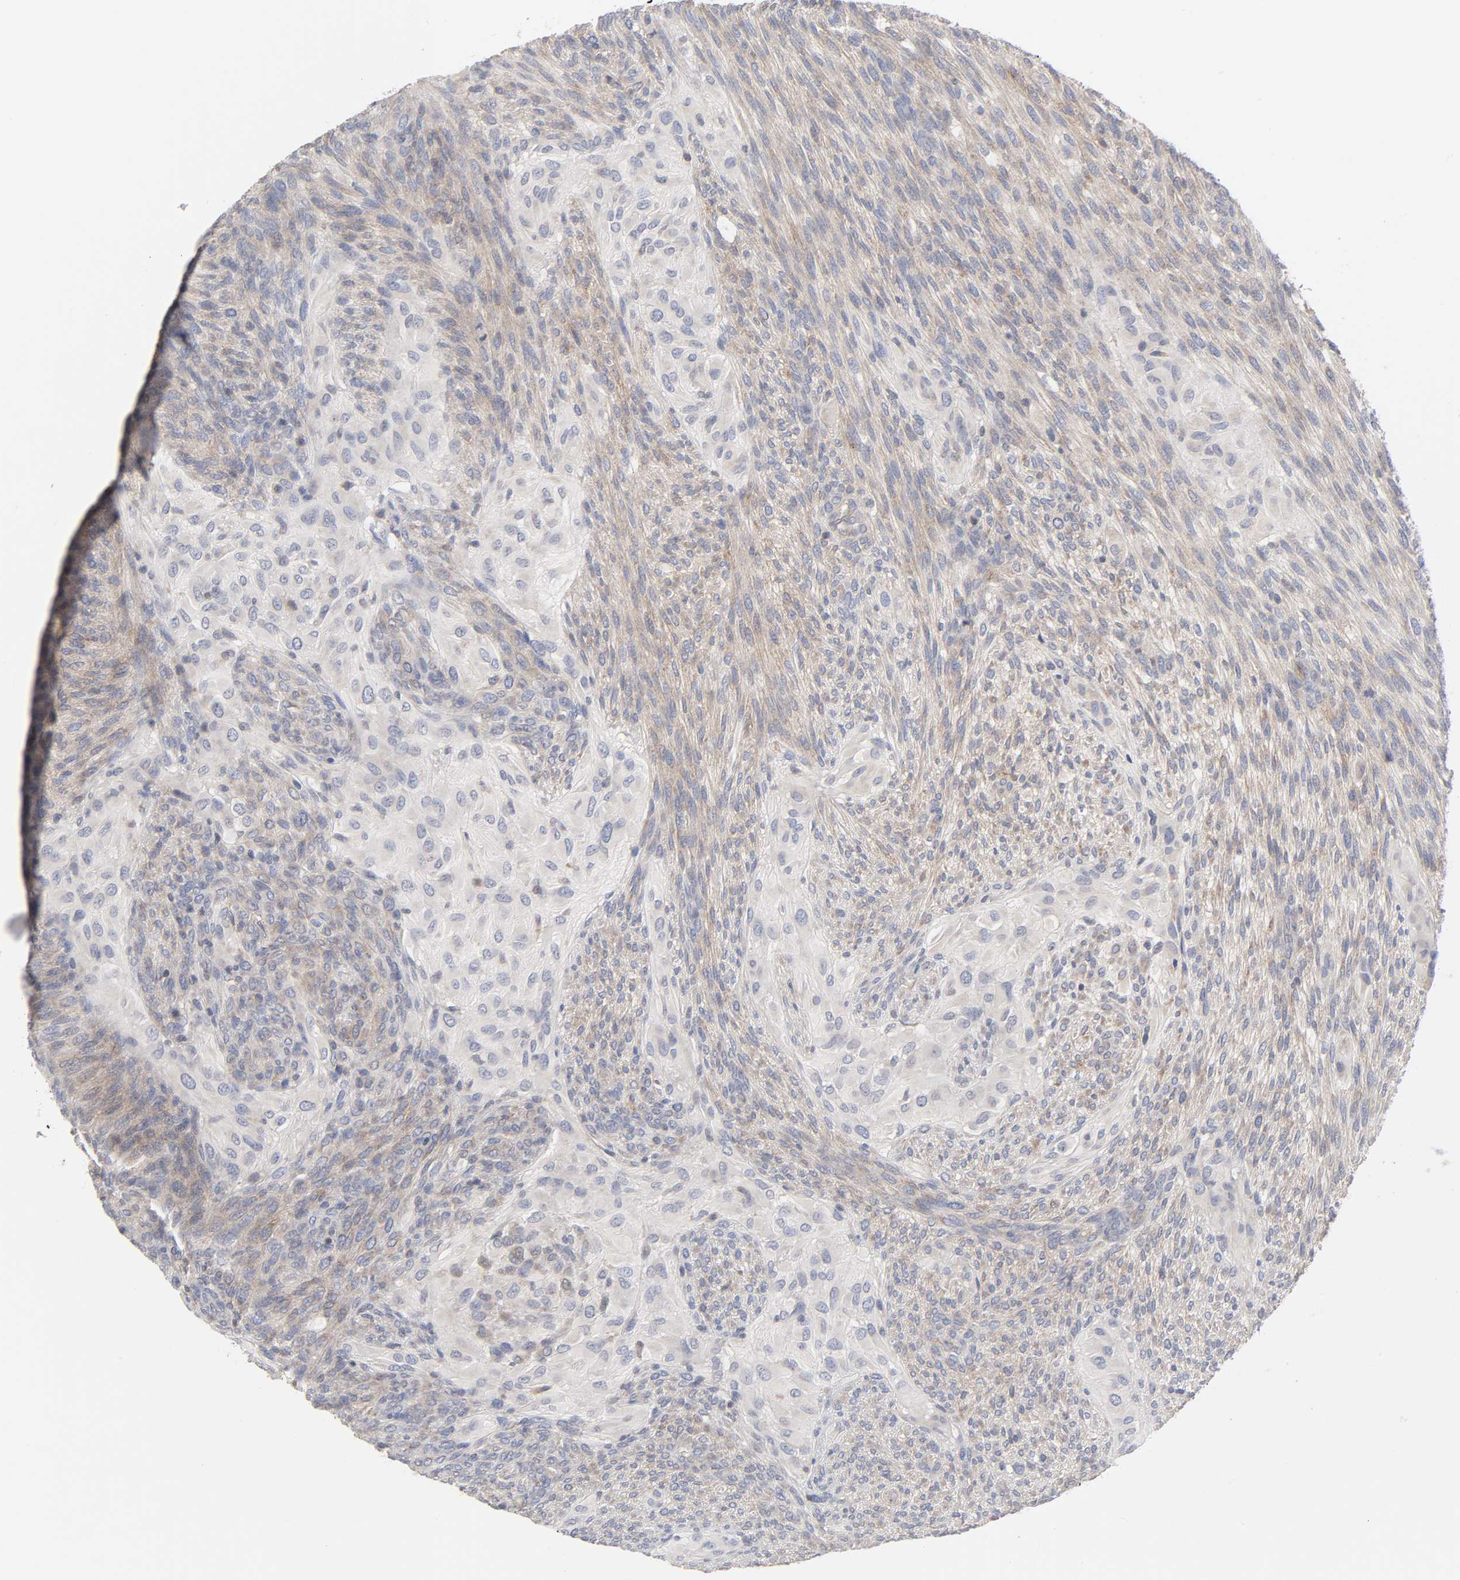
{"staining": {"intensity": "weak", "quantity": "25%-75%", "location": "cytoplasmic/membranous"}, "tissue": "glioma", "cell_type": "Tumor cells", "image_type": "cancer", "snomed": [{"axis": "morphology", "description": "Glioma, malignant, High grade"}, {"axis": "topography", "description": "Cerebral cortex"}], "caption": "Brown immunohistochemical staining in human glioma shows weak cytoplasmic/membranous positivity in about 25%-75% of tumor cells.", "gene": "IL4R", "patient": {"sex": "female", "age": 55}}